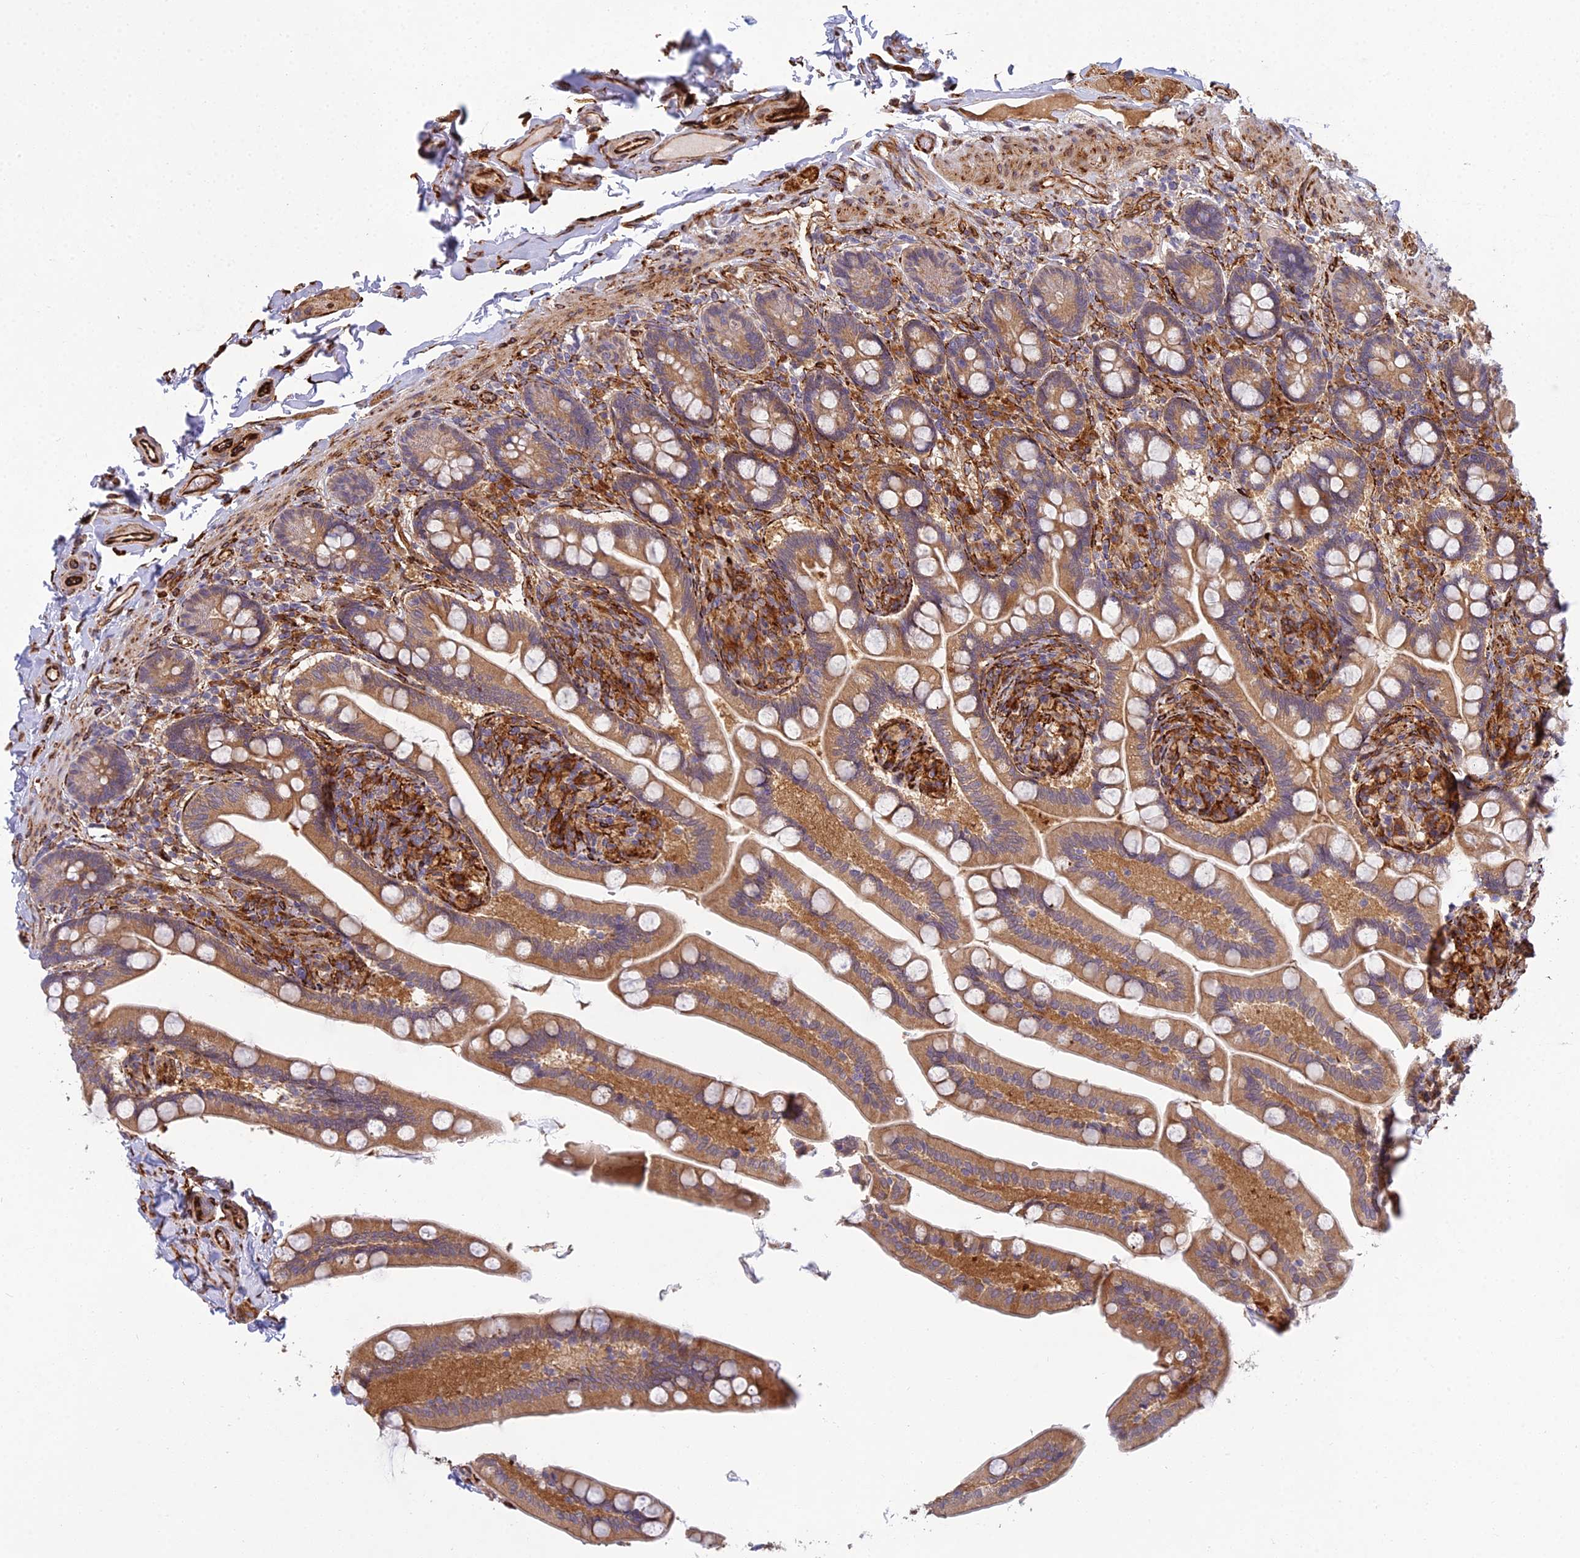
{"staining": {"intensity": "moderate", "quantity": ">75%", "location": "cytoplasmic/membranous"}, "tissue": "small intestine", "cell_type": "Glandular cells", "image_type": "normal", "snomed": [{"axis": "morphology", "description": "Normal tissue, NOS"}, {"axis": "topography", "description": "Small intestine"}], "caption": "The micrograph shows immunohistochemical staining of benign small intestine. There is moderate cytoplasmic/membranous staining is present in approximately >75% of glandular cells. Nuclei are stained in blue.", "gene": "NDUFAF7", "patient": {"sex": "female", "age": 64}}